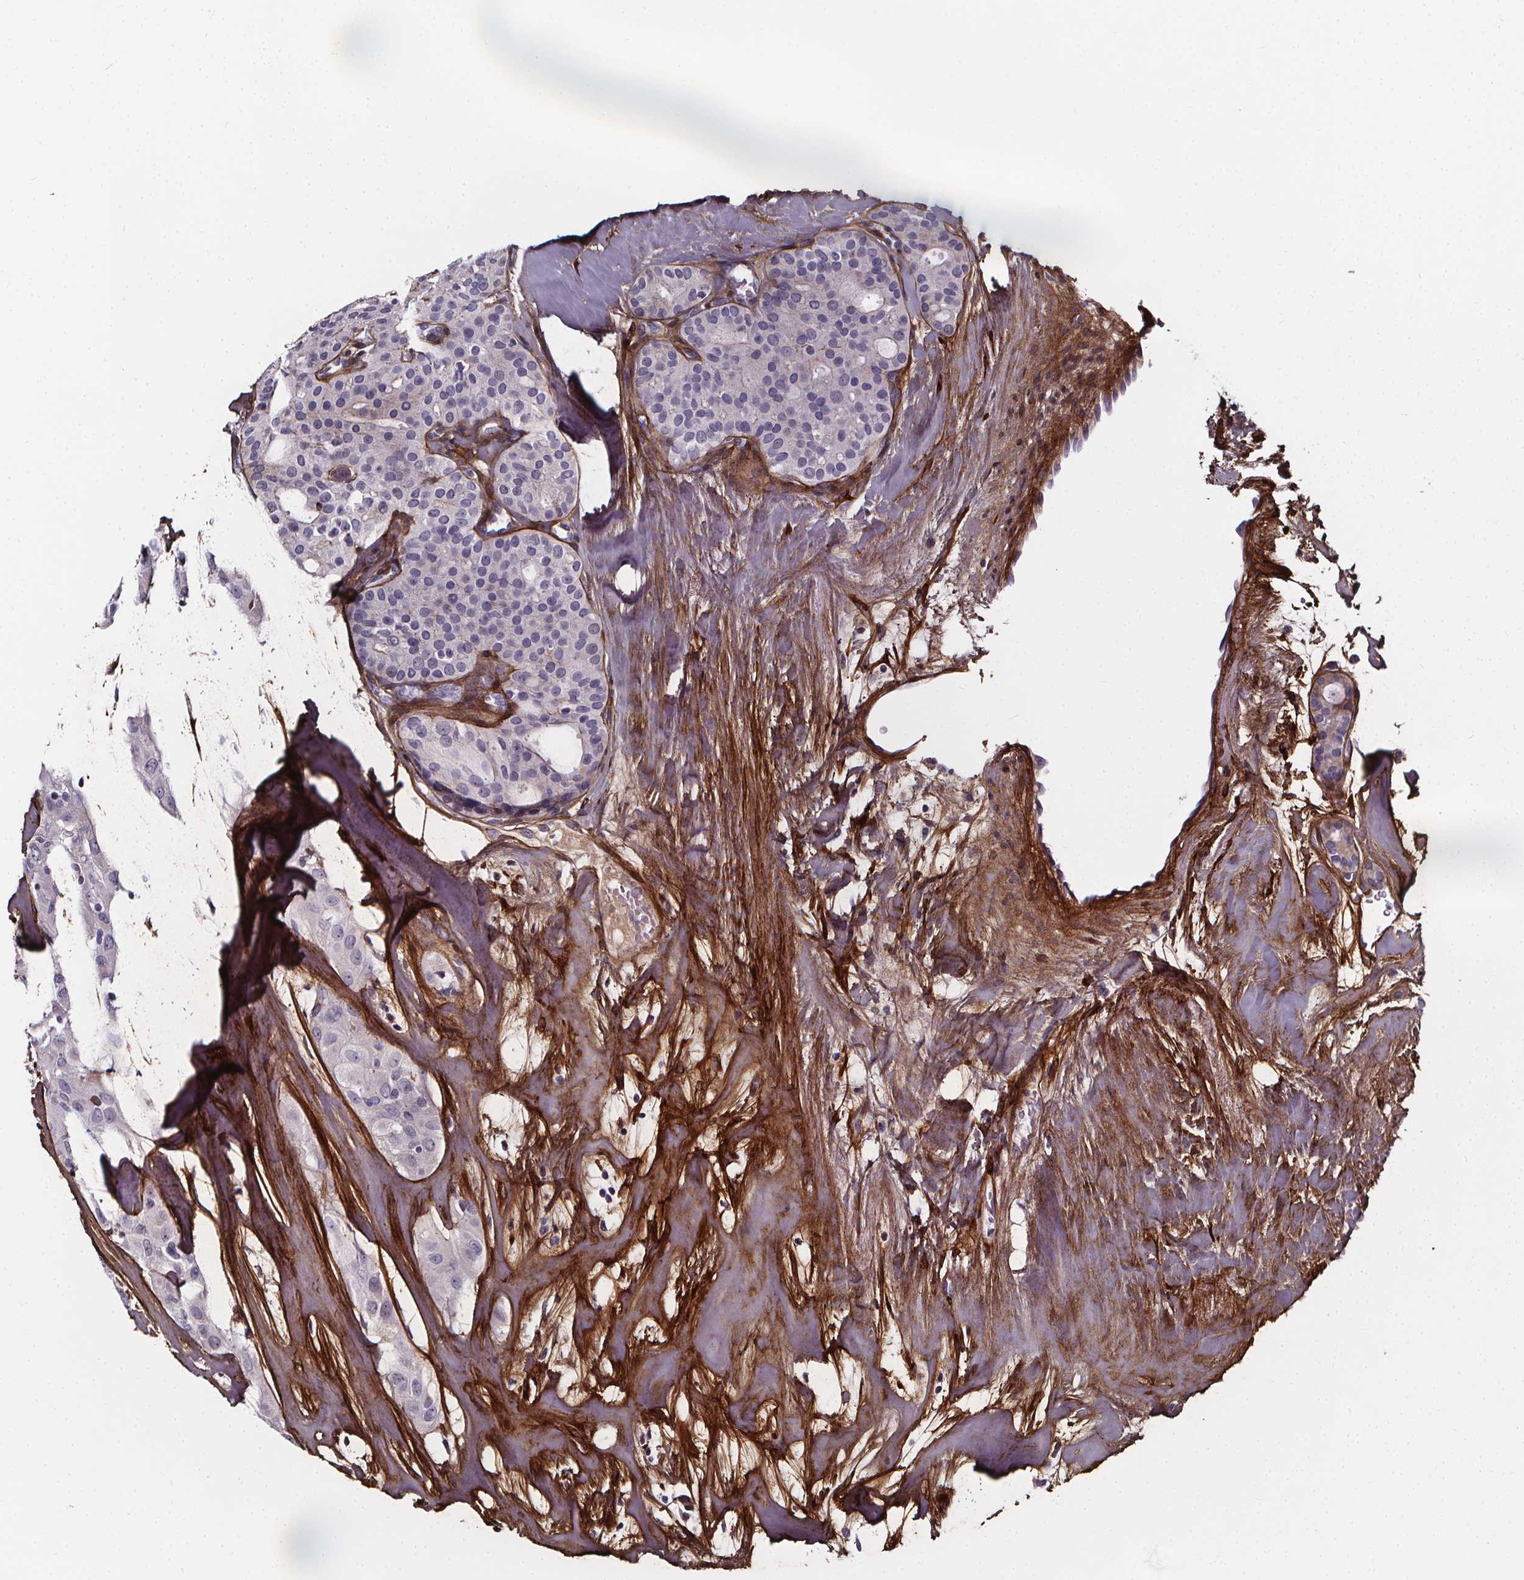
{"staining": {"intensity": "negative", "quantity": "none", "location": "none"}, "tissue": "thyroid cancer", "cell_type": "Tumor cells", "image_type": "cancer", "snomed": [{"axis": "morphology", "description": "Follicular adenoma carcinoma, NOS"}, {"axis": "topography", "description": "Thyroid gland"}], "caption": "This is a histopathology image of immunohistochemistry (IHC) staining of thyroid cancer (follicular adenoma carcinoma), which shows no expression in tumor cells. (IHC, brightfield microscopy, high magnification).", "gene": "AEBP1", "patient": {"sex": "male", "age": 75}}